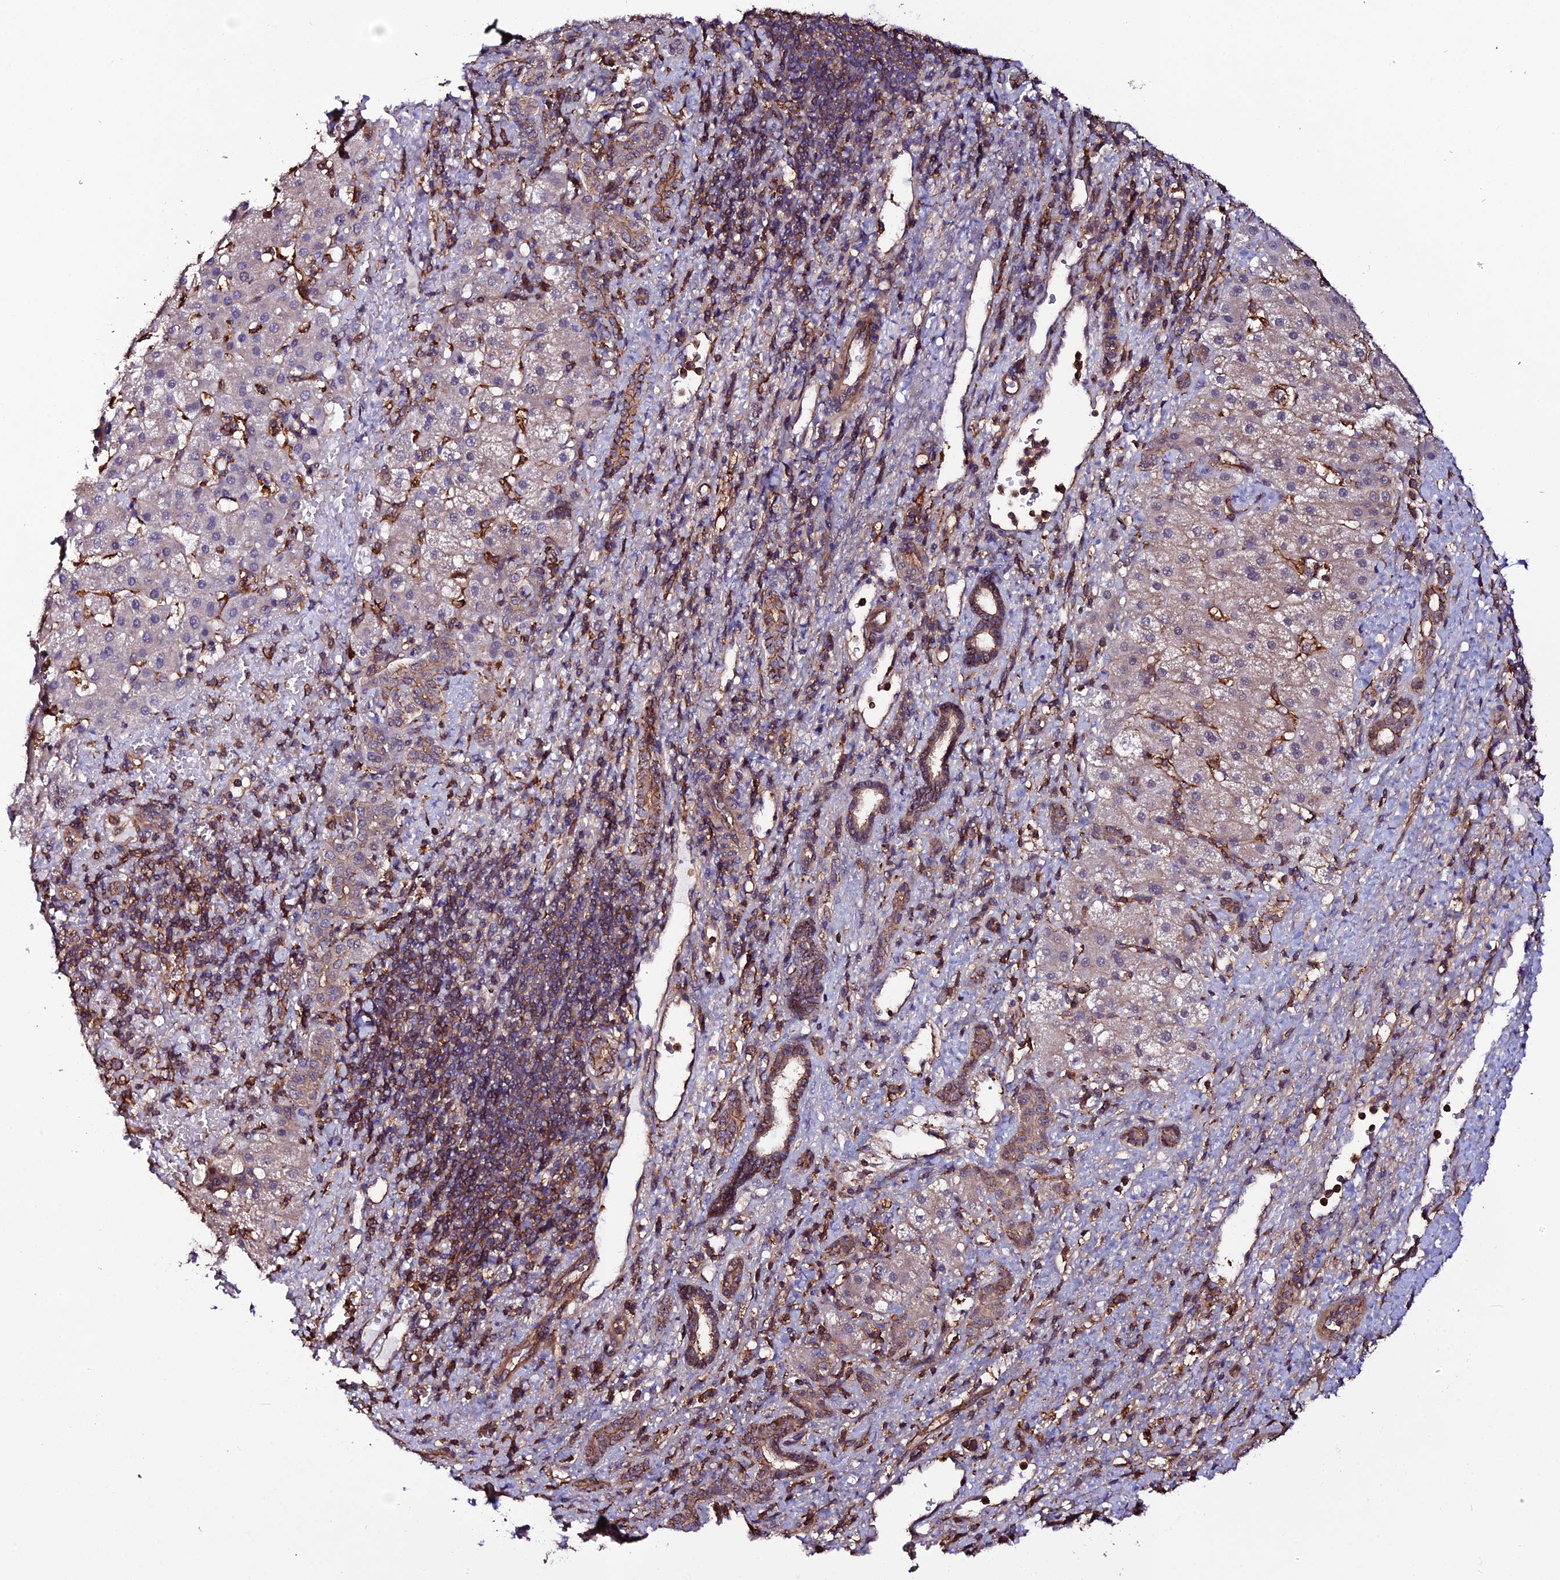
{"staining": {"intensity": "moderate", "quantity": "<25%", "location": "cytoplasmic/membranous"}, "tissue": "liver cancer", "cell_type": "Tumor cells", "image_type": "cancer", "snomed": [{"axis": "morphology", "description": "Normal tissue, NOS"}, {"axis": "morphology", "description": "Carcinoma, Hepatocellular, NOS"}, {"axis": "topography", "description": "Liver"}], "caption": "Liver hepatocellular carcinoma stained with immunohistochemistry (IHC) displays moderate cytoplasmic/membranous positivity in about <25% of tumor cells.", "gene": "USP17L15", "patient": {"sex": "male", "age": 57}}